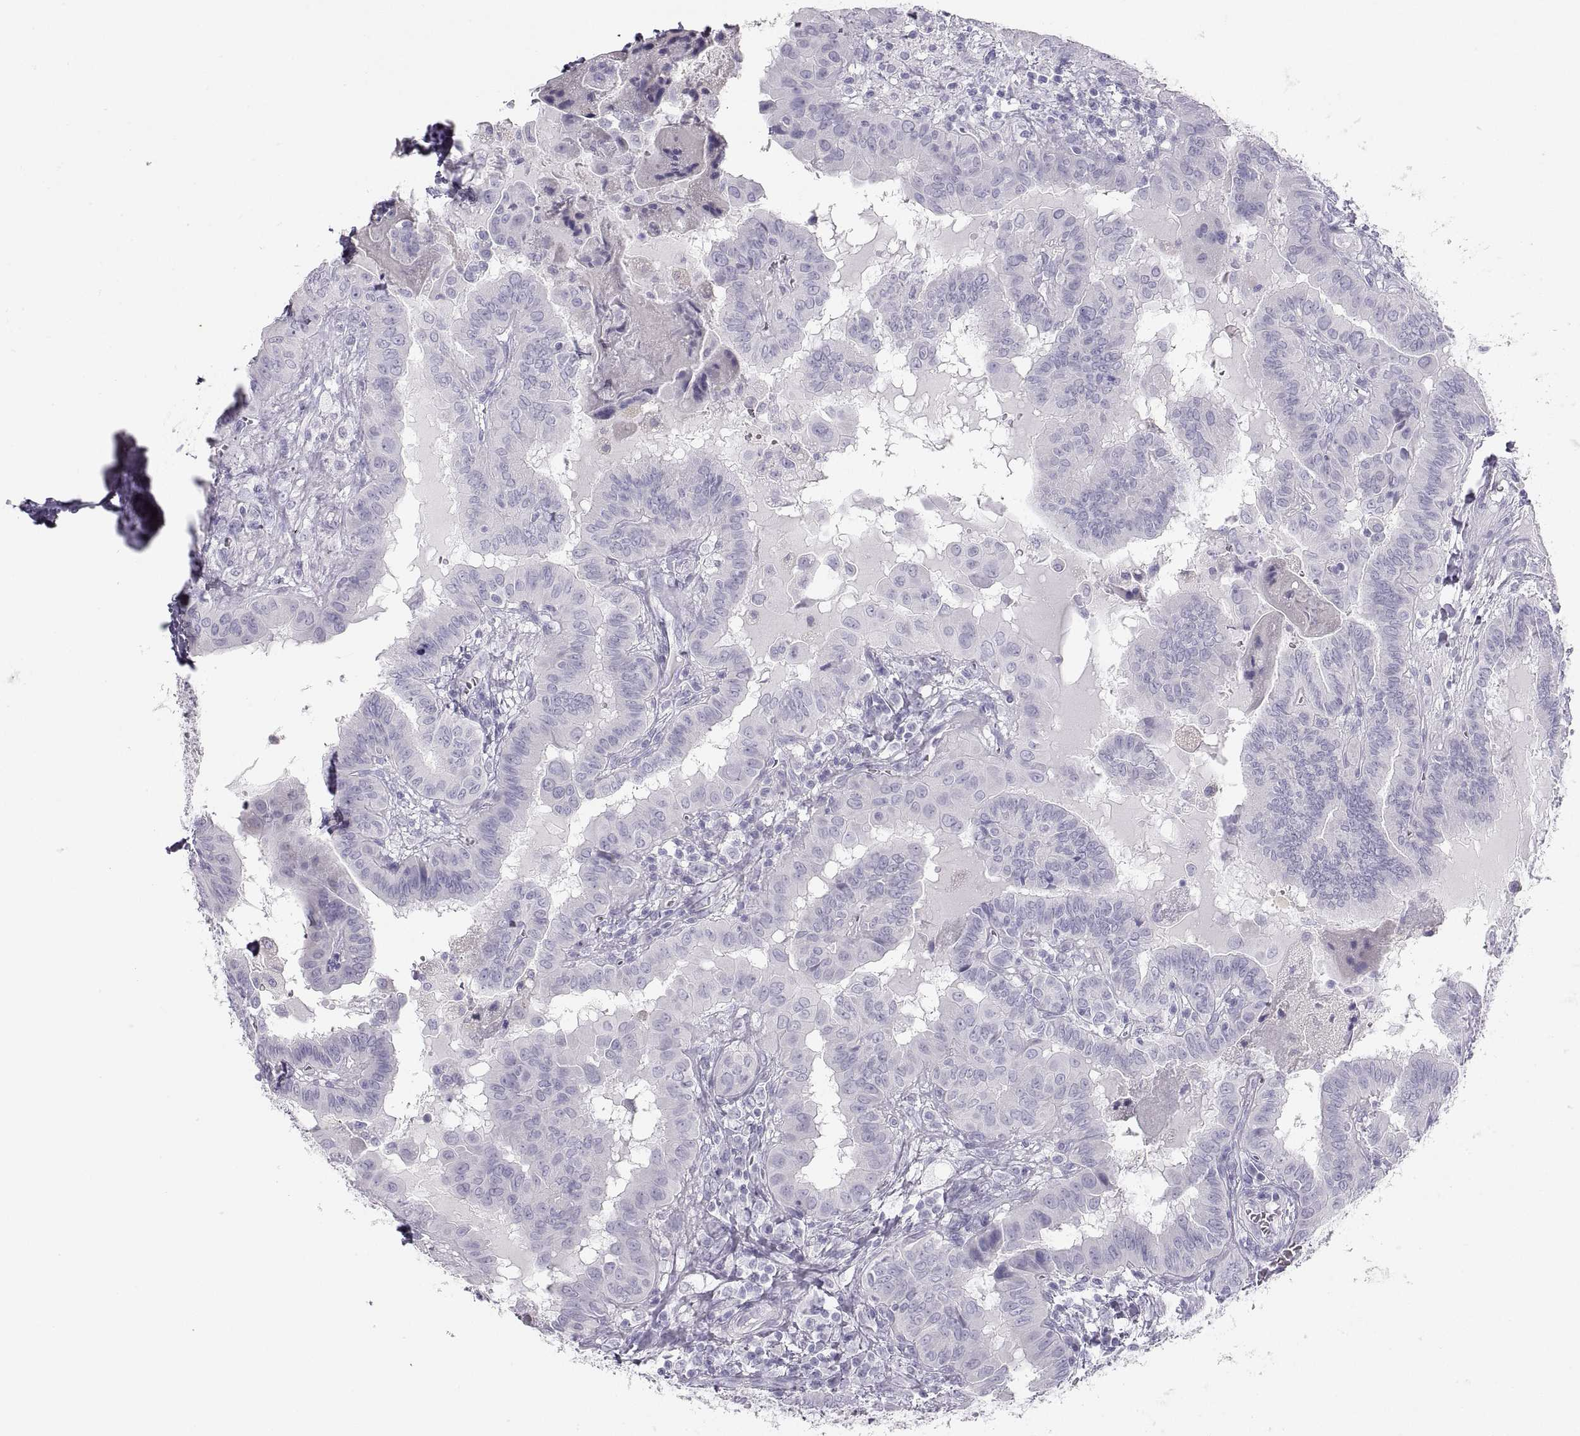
{"staining": {"intensity": "negative", "quantity": "none", "location": "none"}, "tissue": "thyroid cancer", "cell_type": "Tumor cells", "image_type": "cancer", "snomed": [{"axis": "morphology", "description": "Papillary adenocarcinoma, NOS"}, {"axis": "topography", "description": "Thyroid gland"}], "caption": "A high-resolution image shows immunohistochemistry staining of papillary adenocarcinoma (thyroid), which exhibits no significant staining in tumor cells.", "gene": "SEMG1", "patient": {"sex": "female", "age": 37}}